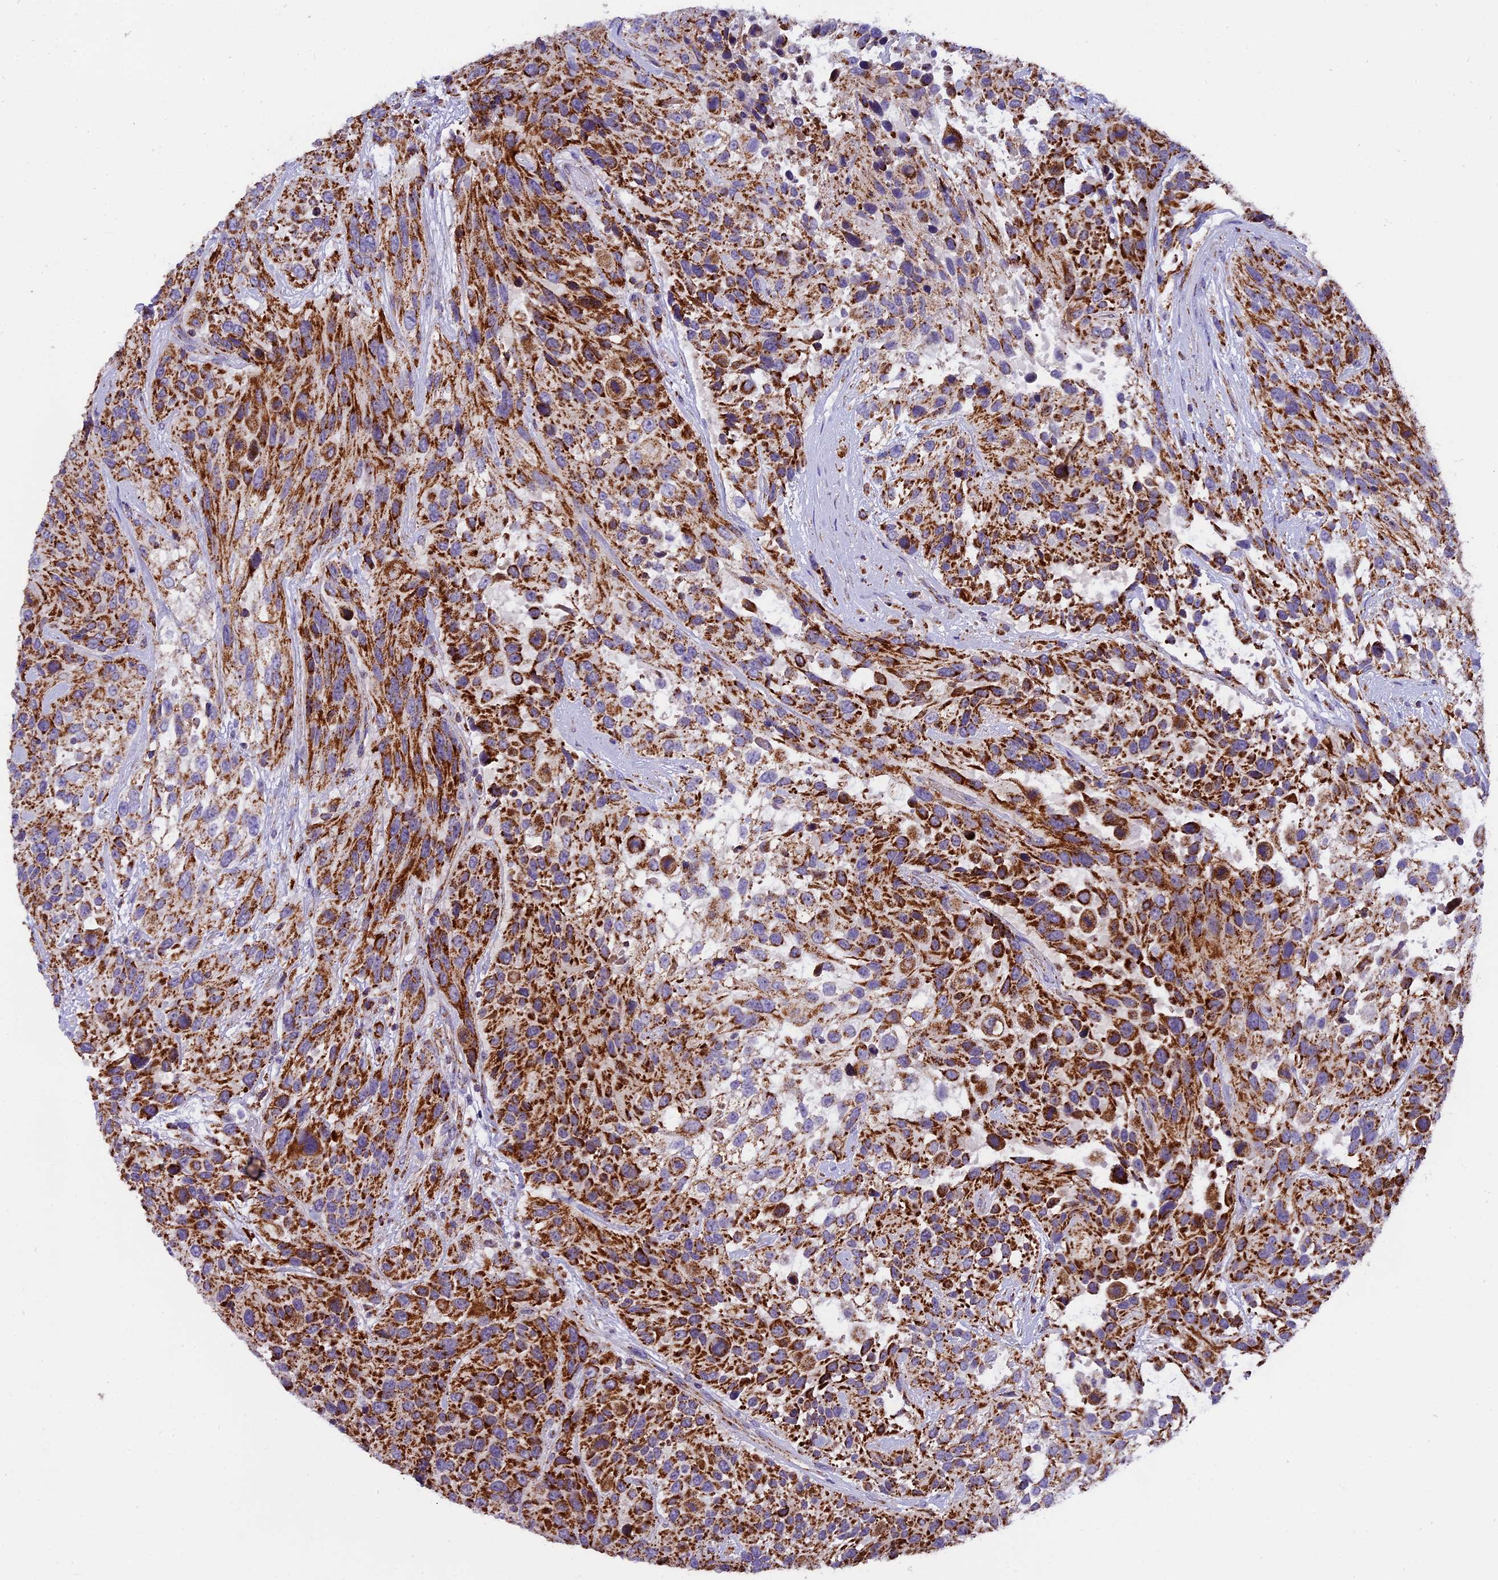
{"staining": {"intensity": "strong", "quantity": ">75%", "location": "cytoplasmic/membranous"}, "tissue": "urothelial cancer", "cell_type": "Tumor cells", "image_type": "cancer", "snomed": [{"axis": "morphology", "description": "Urothelial carcinoma, High grade"}, {"axis": "topography", "description": "Urinary bladder"}], "caption": "Urothelial cancer tissue reveals strong cytoplasmic/membranous positivity in about >75% of tumor cells, visualized by immunohistochemistry. The staining was performed using DAB, with brown indicating positive protein expression. Nuclei are stained blue with hematoxylin.", "gene": "MRPS34", "patient": {"sex": "female", "age": 70}}